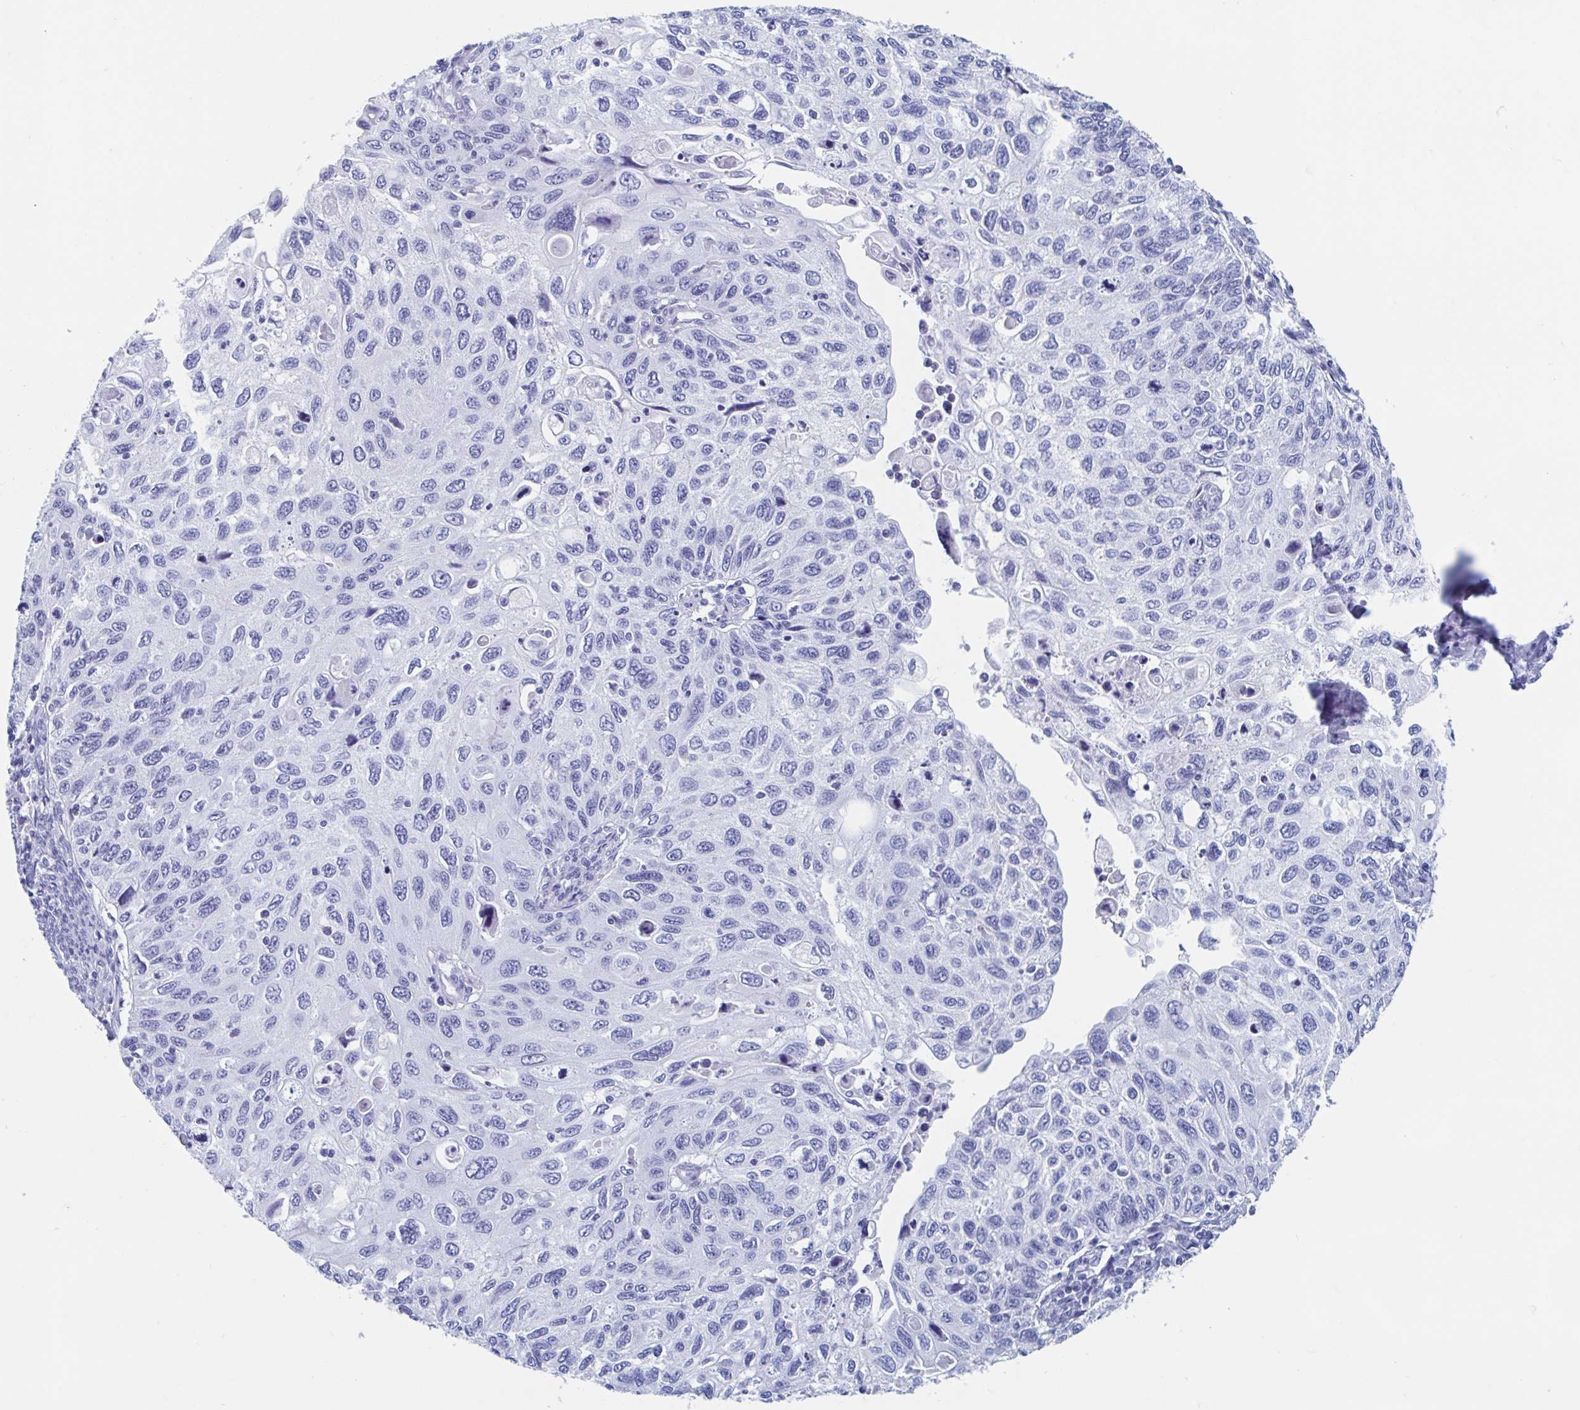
{"staining": {"intensity": "negative", "quantity": "none", "location": "none"}, "tissue": "cervical cancer", "cell_type": "Tumor cells", "image_type": "cancer", "snomed": [{"axis": "morphology", "description": "Squamous cell carcinoma, NOS"}, {"axis": "topography", "description": "Cervix"}], "caption": "Immunohistochemistry (IHC) of cervical cancer demonstrates no expression in tumor cells. (Stains: DAB immunohistochemistry with hematoxylin counter stain, Microscopy: brightfield microscopy at high magnification).", "gene": "HDGFL1", "patient": {"sex": "female", "age": 70}}